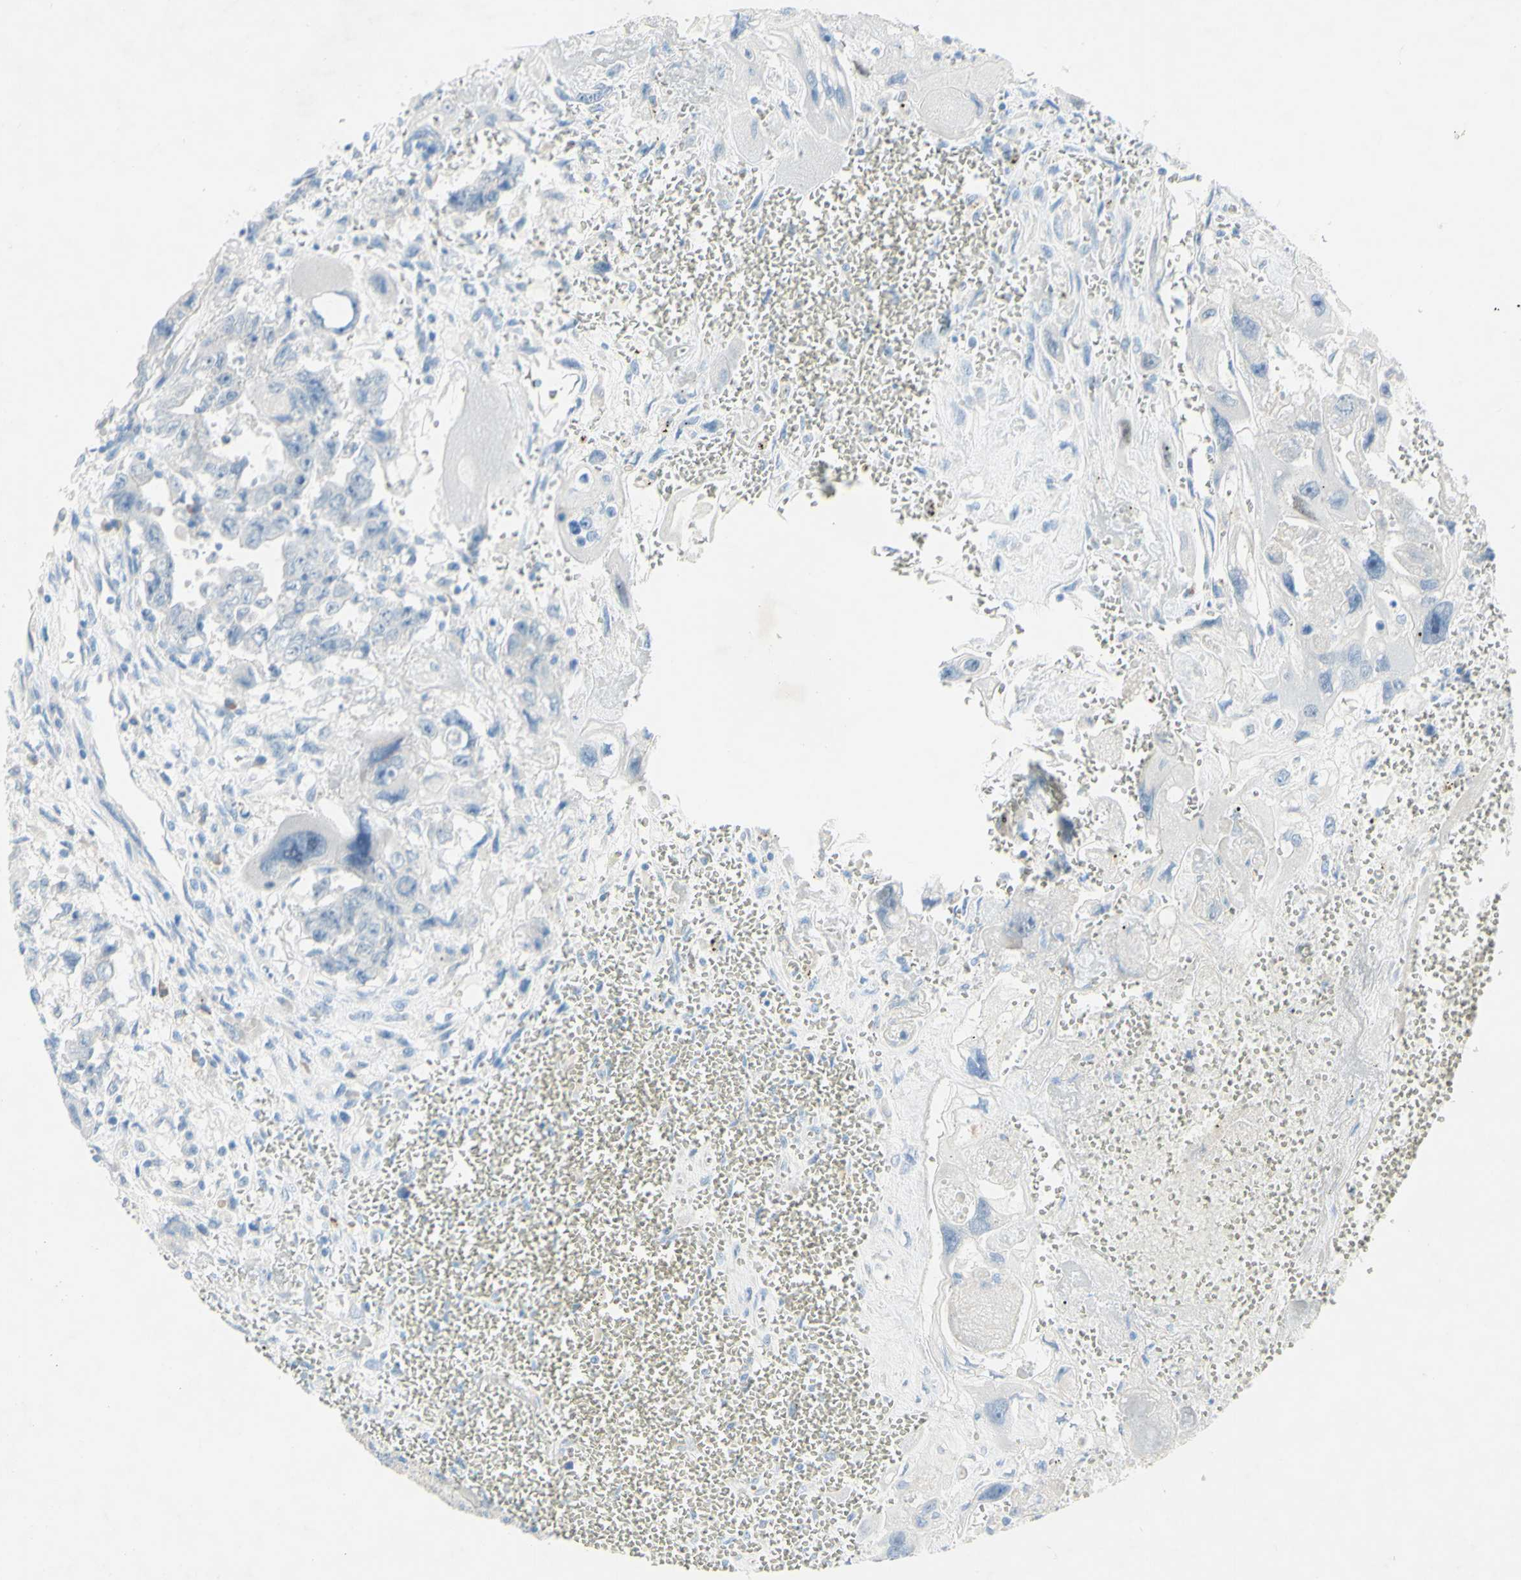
{"staining": {"intensity": "negative", "quantity": "none", "location": "none"}, "tissue": "testis cancer", "cell_type": "Tumor cells", "image_type": "cancer", "snomed": [{"axis": "morphology", "description": "Carcinoma, Embryonal, NOS"}, {"axis": "topography", "description": "Testis"}], "caption": "Immunohistochemical staining of testis cancer (embryonal carcinoma) exhibits no significant staining in tumor cells.", "gene": "ACADL", "patient": {"sex": "male", "age": 28}}